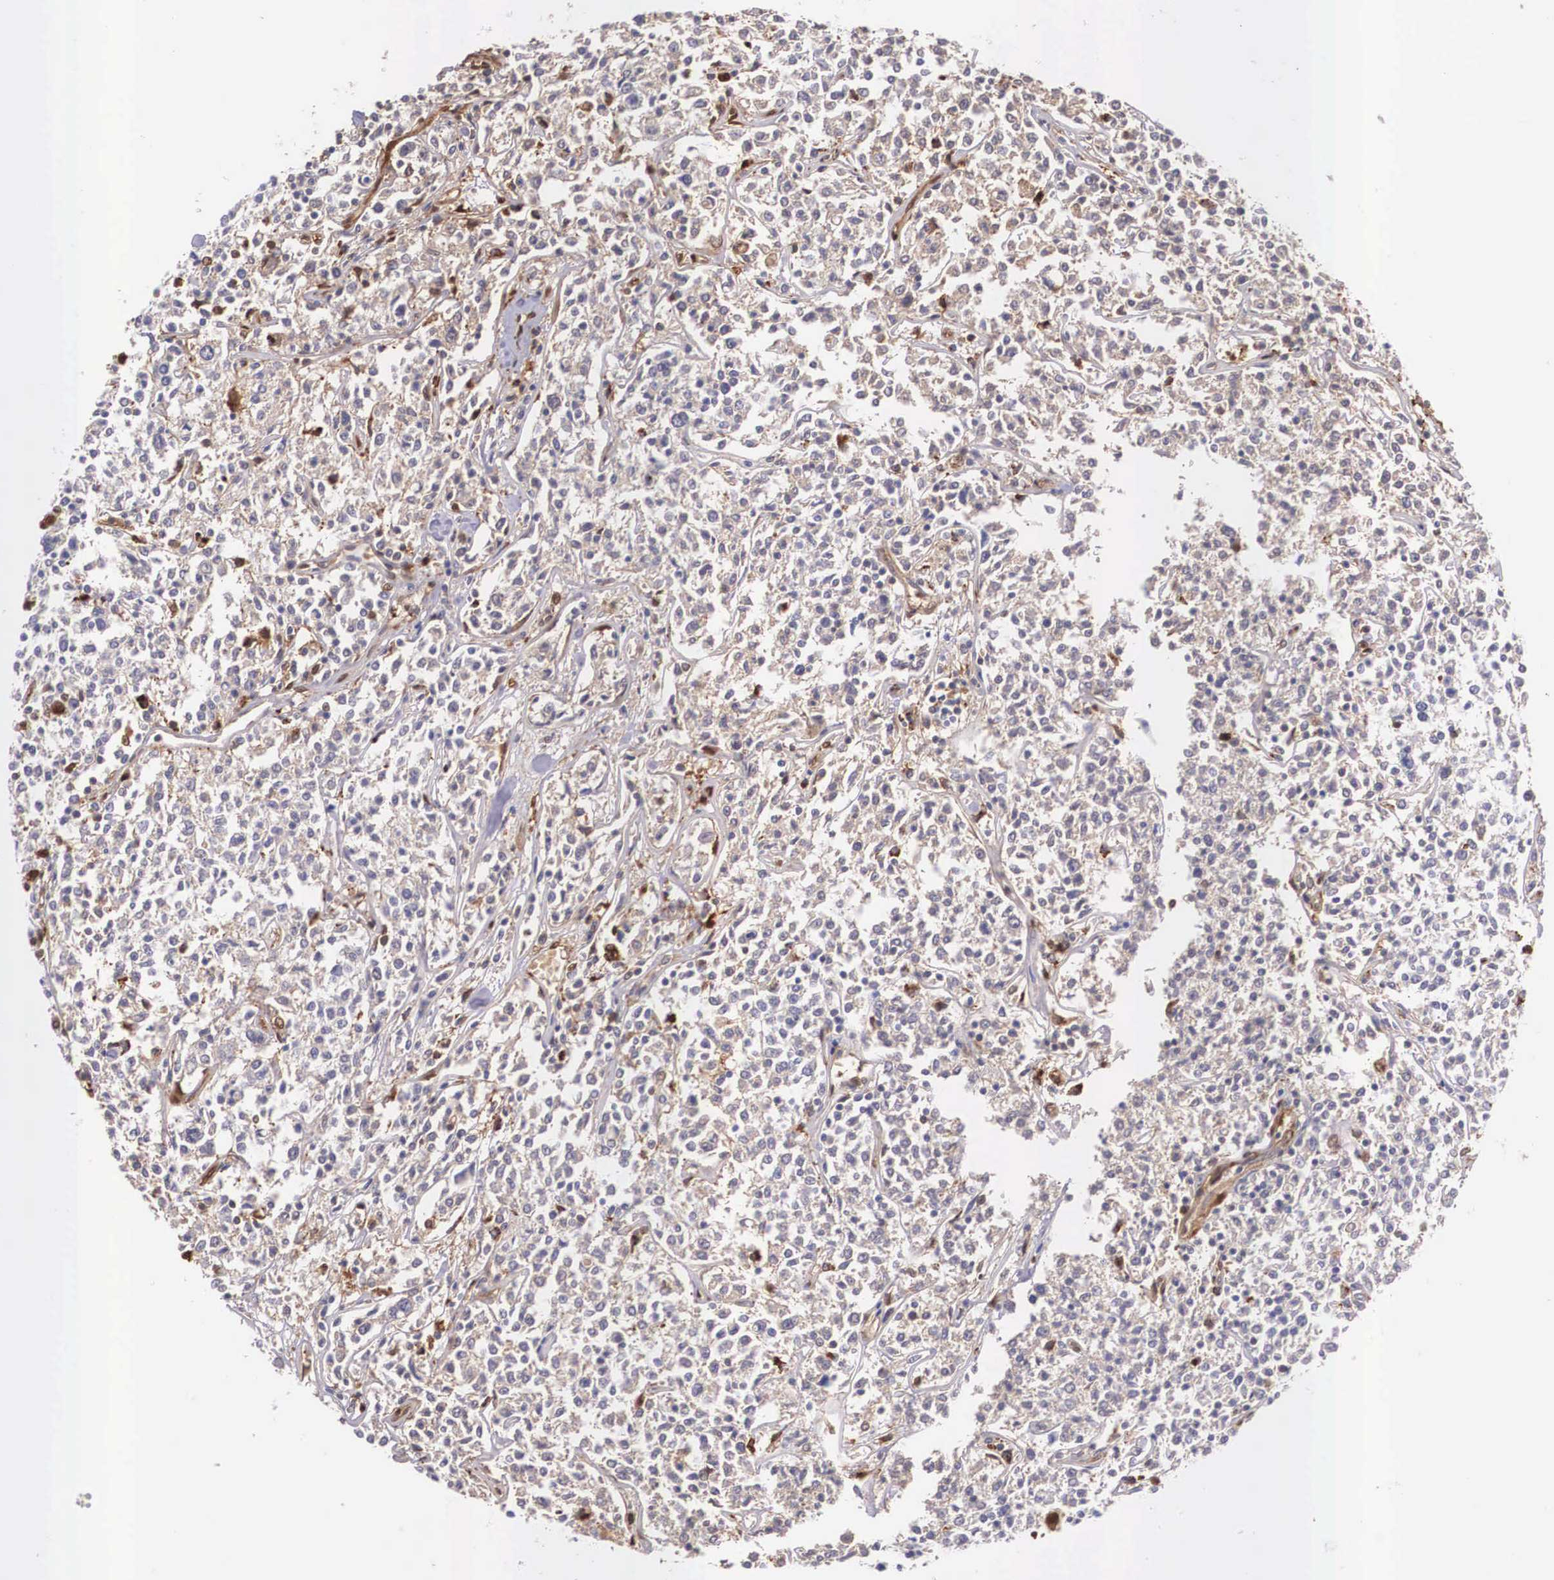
{"staining": {"intensity": "negative", "quantity": "none", "location": "none"}, "tissue": "lymphoma", "cell_type": "Tumor cells", "image_type": "cancer", "snomed": [{"axis": "morphology", "description": "Malignant lymphoma, non-Hodgkin's type, Low grade"}, {"axis": "topography", "description": "Small intestine"}], "caption": "Immunohistochemistry (IHC) micrograph of neoplastic tissue: human lymphoma stained with DAB (3,3'-diaminobenzidine) exhibits no significant protein expression in tumor cells. The staining is performed using DAB brown chromogen with nuclei counter-stained in using hematoxylin.", "gene": "LGALS1", "patient": {"sex": "female", "age": 59}}